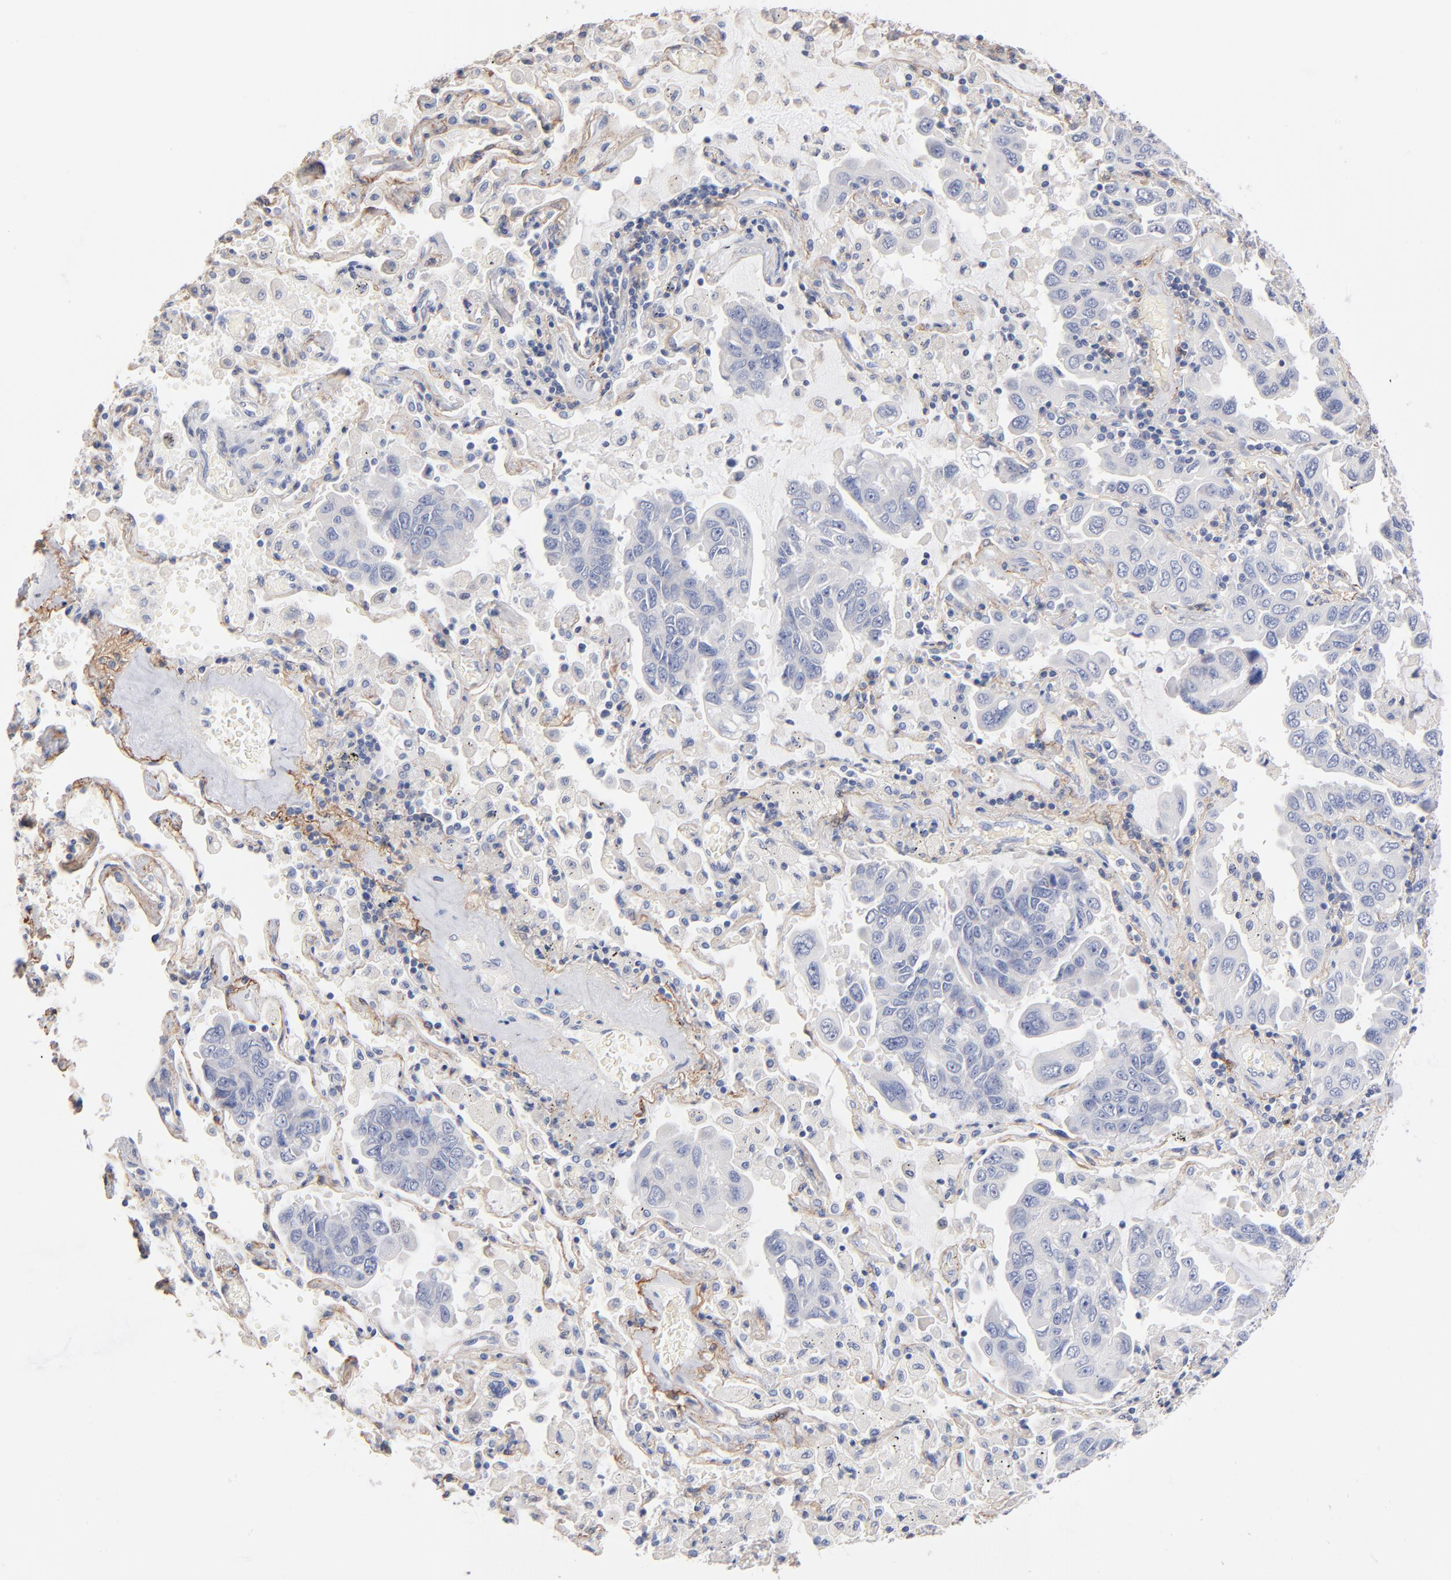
{"staining": {"intensity": "negative", "quantity": "none", "location": "none"}, "tissue": "lung cancer", "cell_type": "Tumor cells", "image_type": "cancer", "snomed": [{"axis": "morphology", "description": "Adenocarcinoma, NOS"}, {"axis": "topography", "description": "Lung"}], "caption": "An image of human lung adenocarcinoma is negative for staining in tumor cells.", "gene": "ITGA8", "patient": {"sex": "male", "age": 64}}